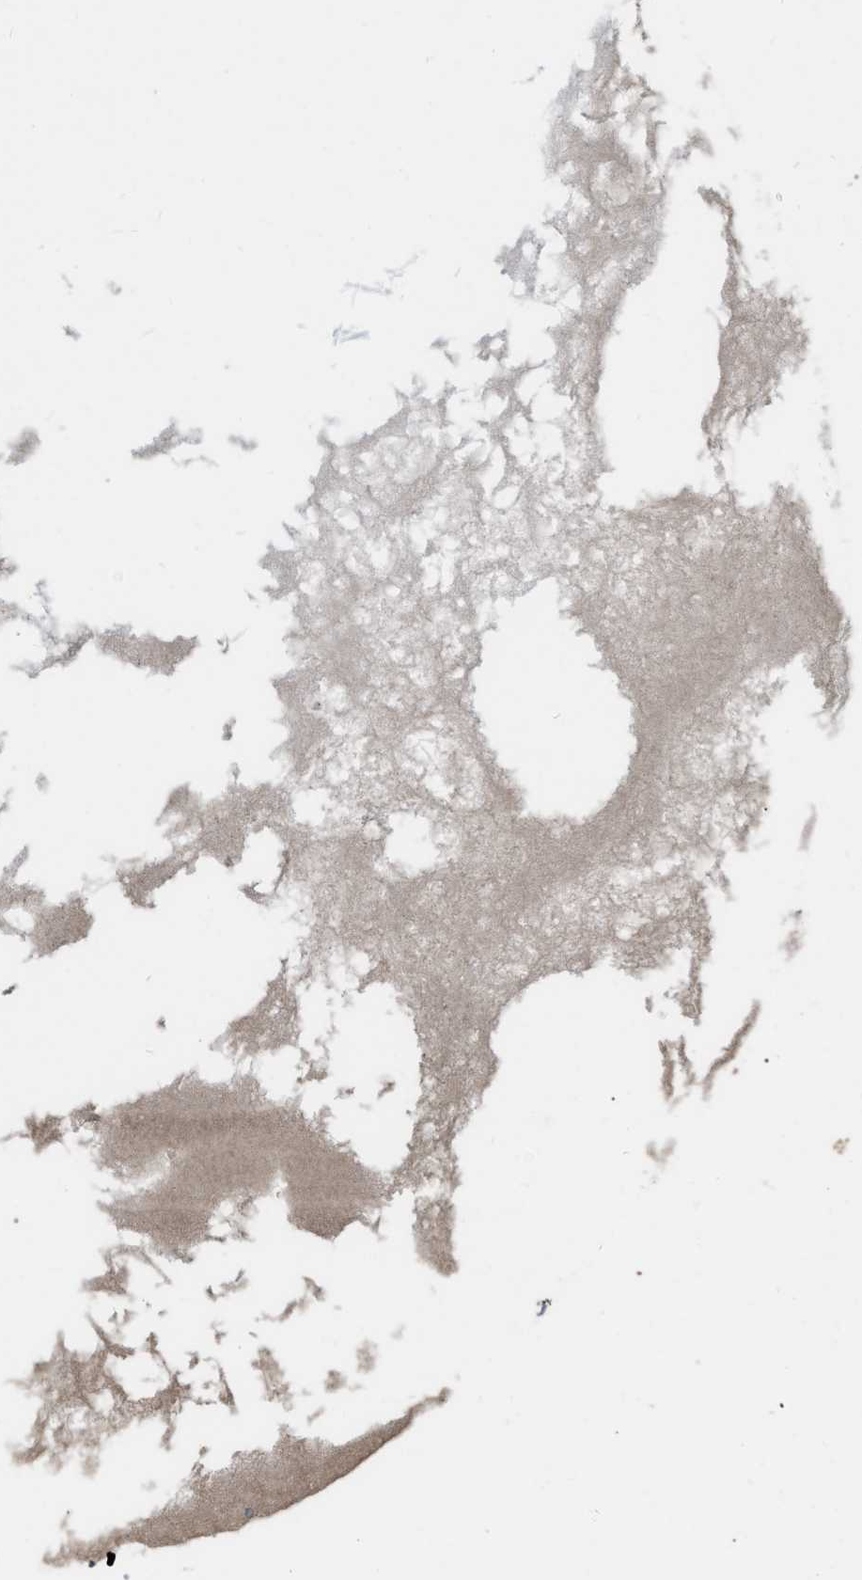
{"staining": {"intensity": "negative", "quantity": "none", "location": "none"}, "tissue": "testis cancer", "cell_type": "Tumor cells", "image_type": "cancer", "snomed": [{"axis": "morphology", "description": "Seminoma, NOS"}, {"axis": "topography", "description": "Testis"}], "caption": "Tumor cells are negative for brown protein staining in testis cancer (seminoma). Nuclei are stained in blue.", "gene": "HABP2", "patient": {"sex": "male", "age": 71}}